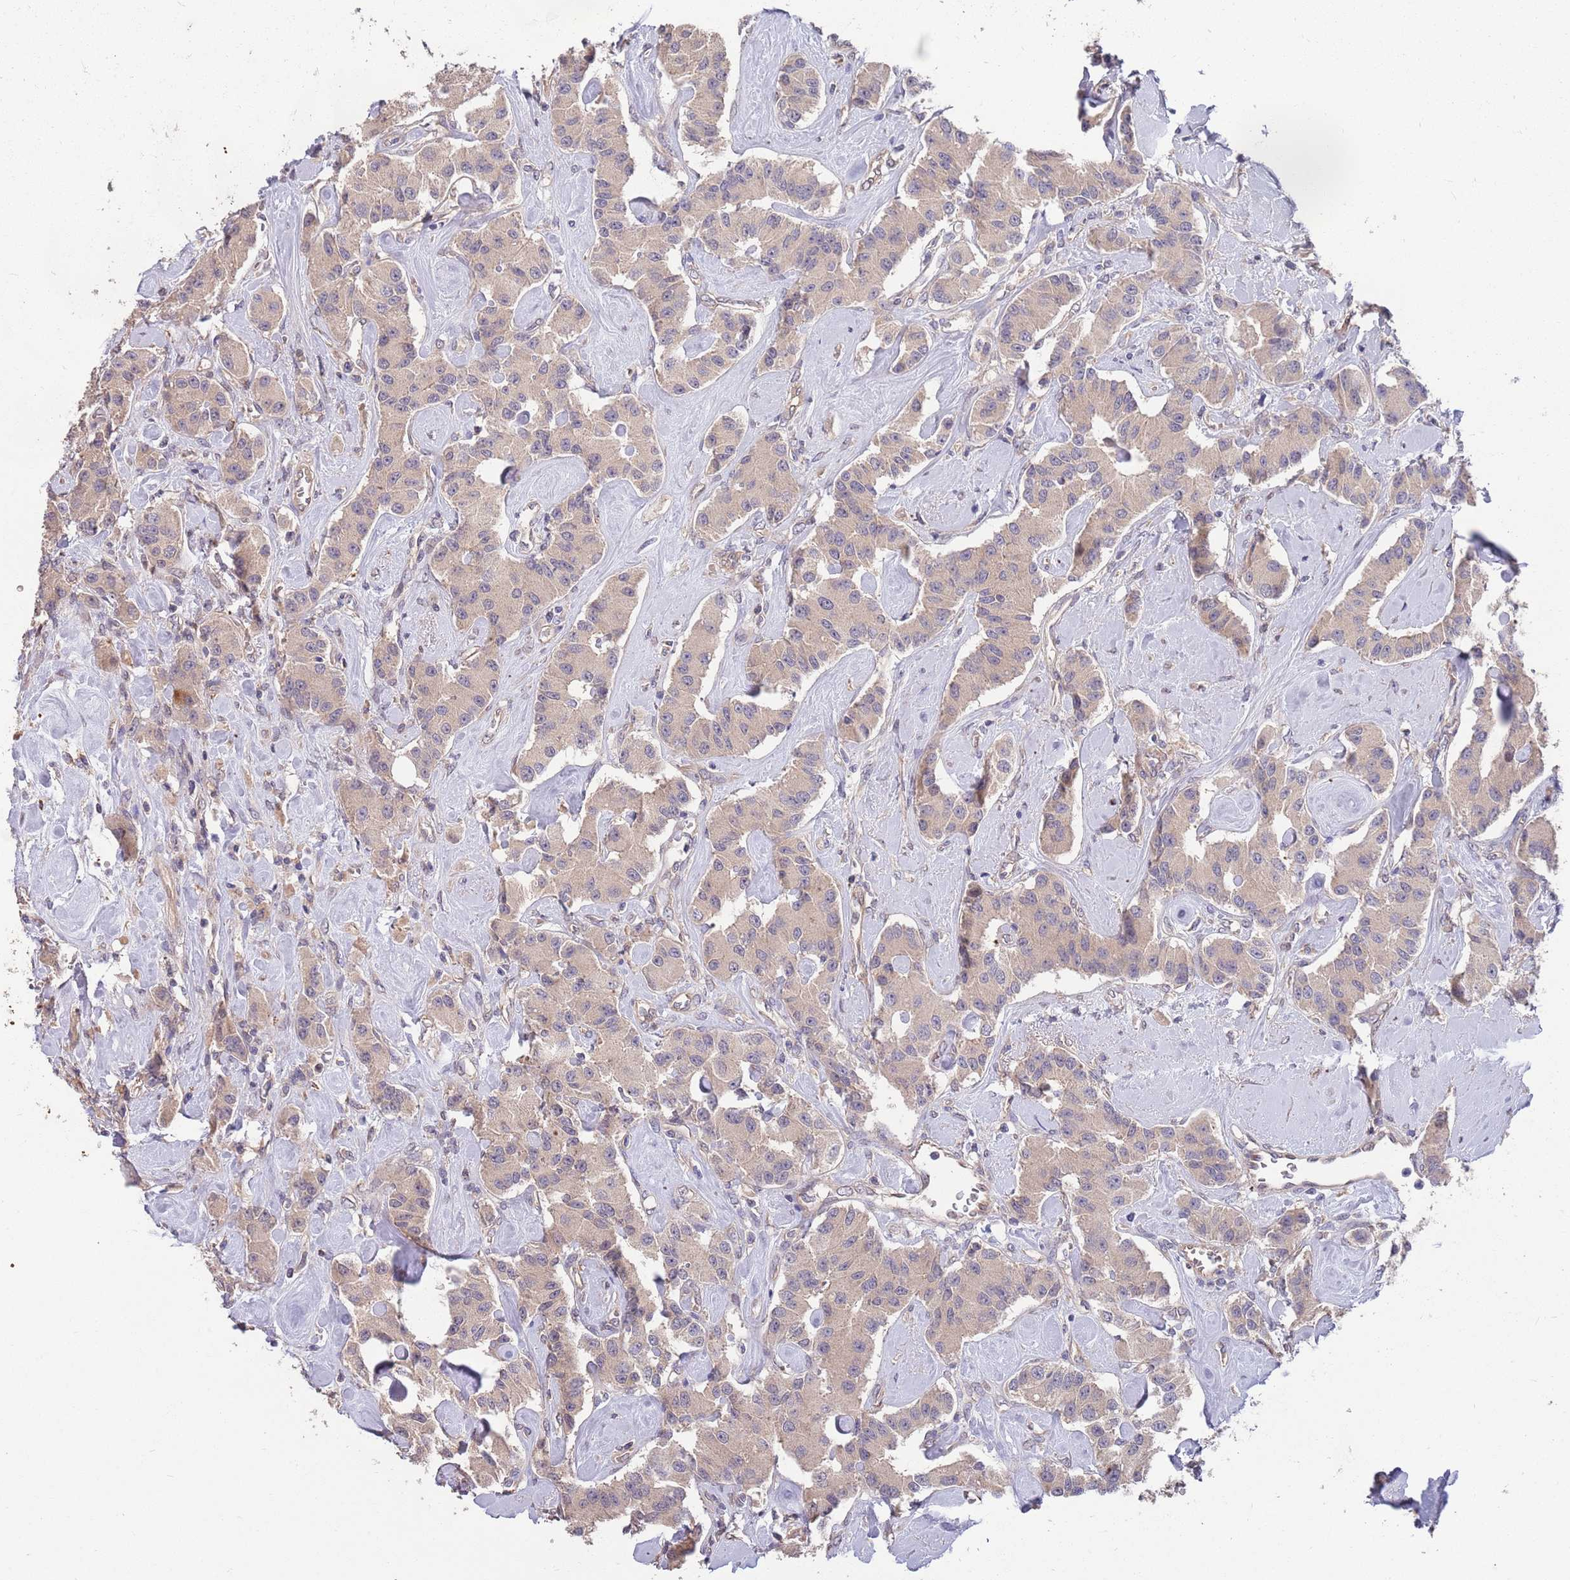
{"staining": {"intensity": "weak", "quantity": ">75%", "location": "cytoplasmic/membranous"}, "tissue": "carcinoid", "cell_type": "Tumor cells", "image_type": "cancer", "snomed": [{"axis": "morphology", "description": "Carcinoid, malignant, NOS"}, {"axis": "topography", "description": "Pancreas"}], "caption": "Immunohistochemistry (IHC) (DAB (3,3'-diaminobenzidine)) staining of carcinoid (malignant) reveals weak cytoplasmic/membranous protein positivity in approximately >75% of tumor cells.", "gene": "MARVELD2", "patient": {"sex": "male", "age": 41}}